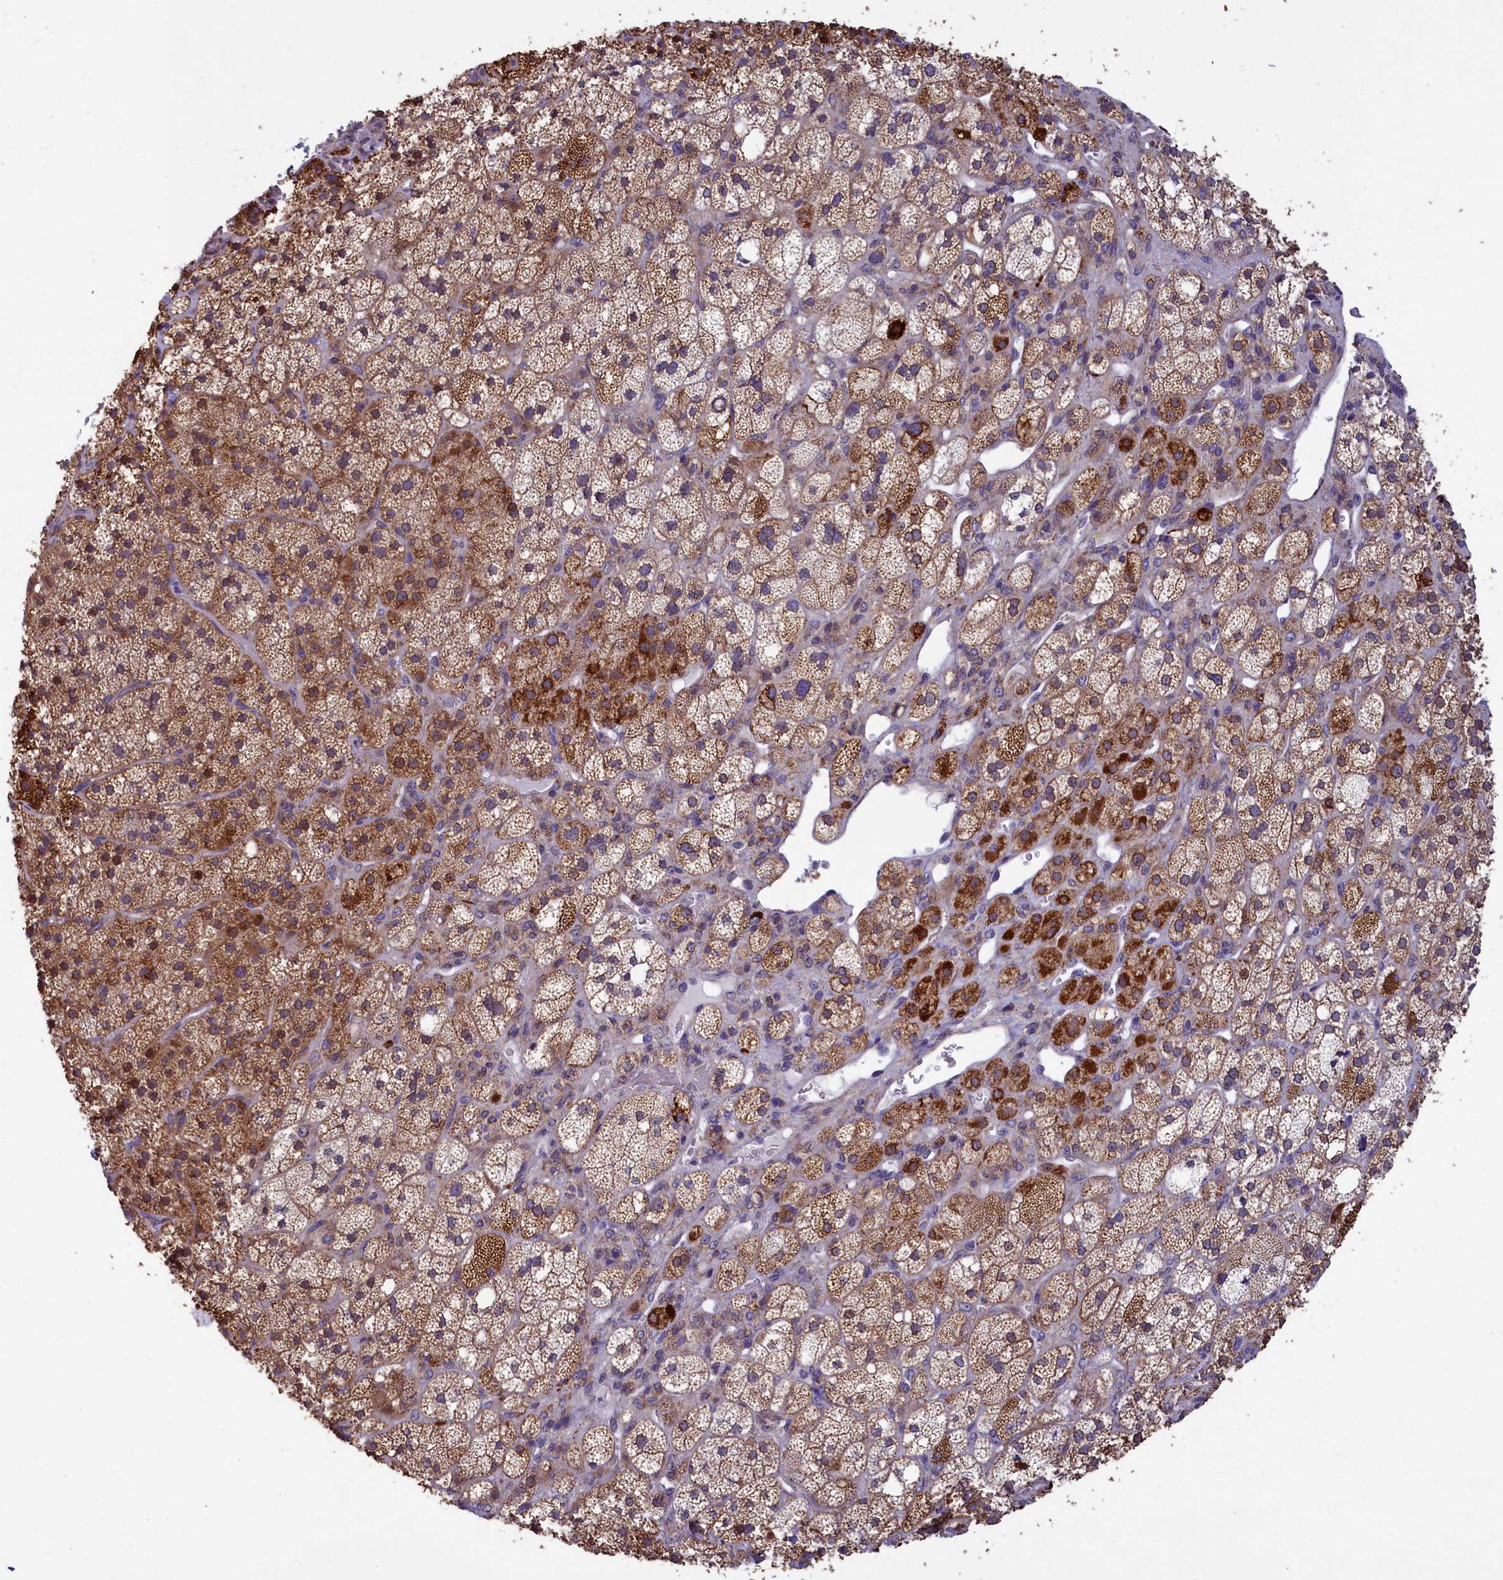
{"staining": {"intensity": "strong", "quantity": "25%-75%", "location": "cytoplasmic/membranous"}, "tissue": "adrenal gland", "cell_type": "Glandular cells", "image_type": "normal", "snomed": [{"axis": "morphology", "description": "Normal tissue, NOS"}, {"axis": "topography", "description": "Adrenal gland"}], "caption": "Protein expression analysis of benign adrenal gland demonstrates strong cytoplasmic/membranous expression in about 25%-75% of glandular cells. (Stains: DAB (3,3'-diaminobenzidine) in brown, nuclei in blue, Microscopy: brightfield microscopy at high magnification).", "gene": "ACAD8", "patient": {"sex": "male", "age": 61}}